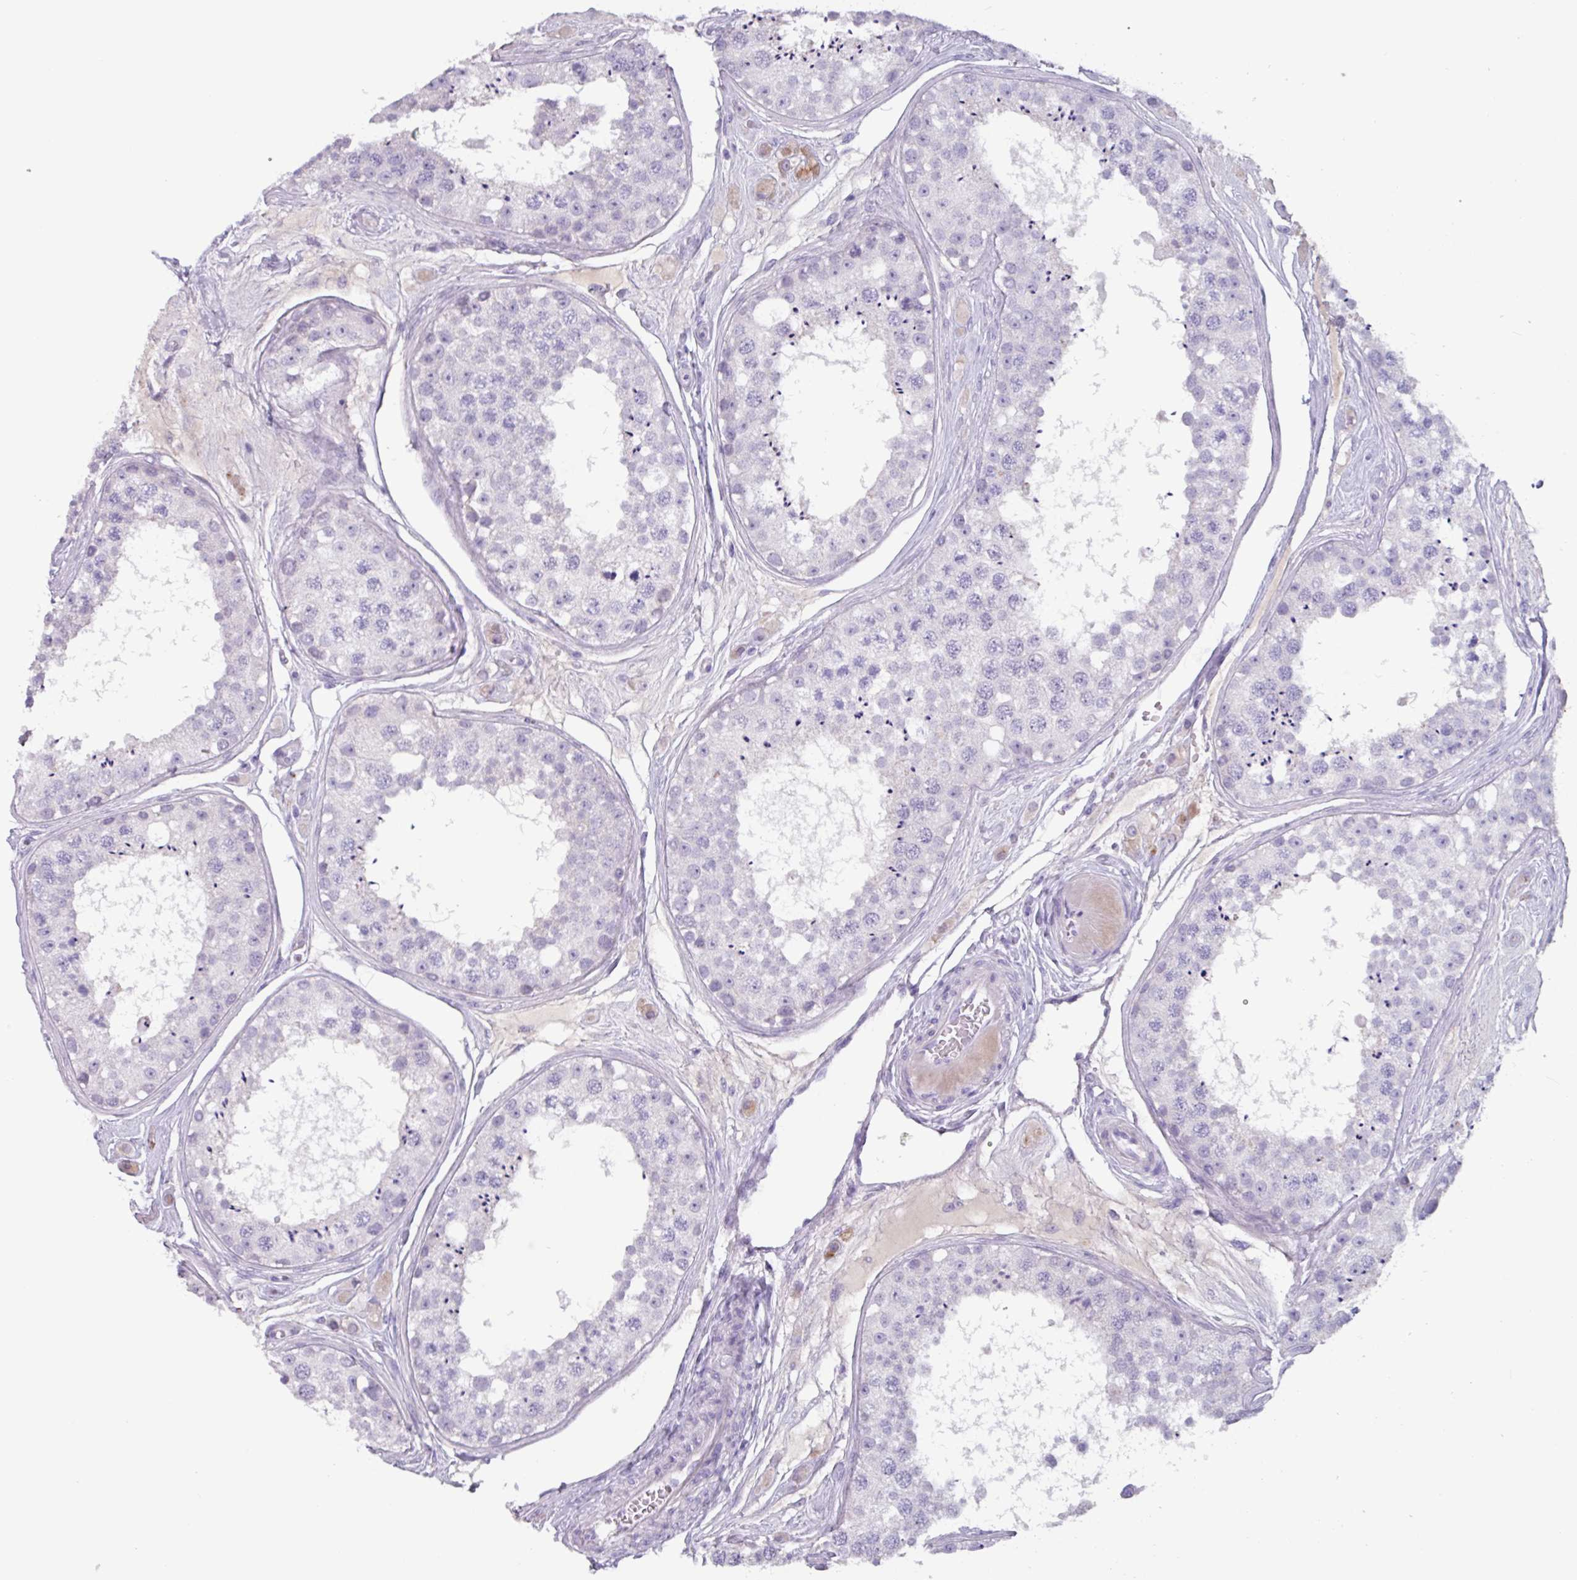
{"staining": {"intensity": "negative", "quantity": "none", "location": "none"}, "tissue": "testis", "cell_type": "Cells in seminiferous ducts", "image_type": "normal", "snomed": [{"axis": "morphology", "description": "Normal tissue, NOS"}, {"axis": "topography", "description": "Testis"}], "caption": "The micrograph exhibits no staining of cells in seminiferous ducts in normal testis. (DAB (3,3'-diaminobenzidine) immunohistochemistry with hematoxylin counter stain).", "gene": "OR2T10", "patient": {"sex": "male", "age": 25}}